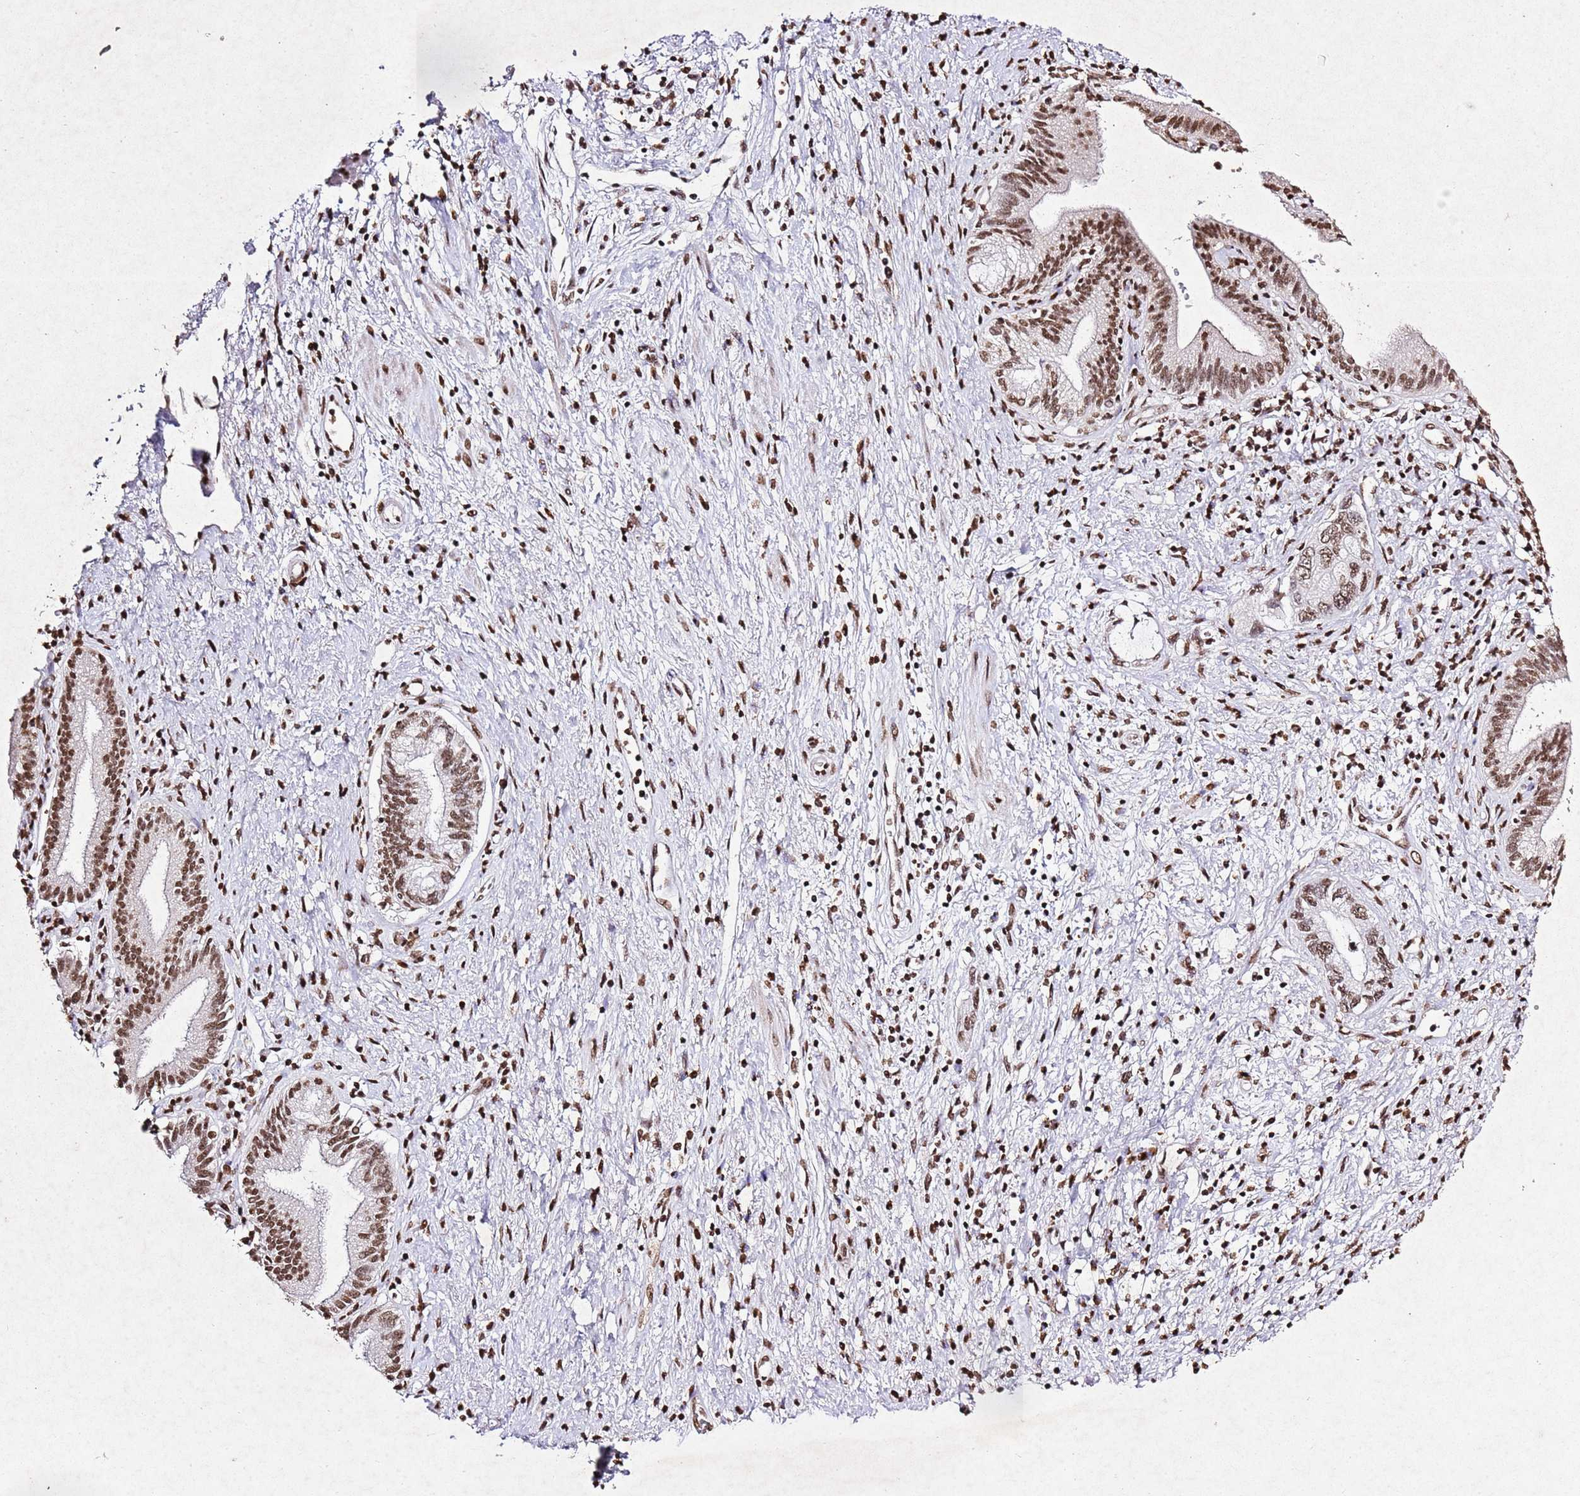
{"staining": {"intensity": "moderate", "quantity": ">75%", "location": "nuclear"}, "tissue": "pancreatic cancer", "cell_type": "Tumor cells", "image_type": "cancer", "snomed": [{"axis": "morphology", "description": "Adenocarcinoma, NOS"}, {"axis": "topography", "description": "Pancreas"}], "caption": "IHC of pancreatic adenocarcinoma shows medium levels of moderate nuclear staining in about >75% of tumor cells.", "gene": "BMAL1", "patient": {"sex": "female", "age": 73}}